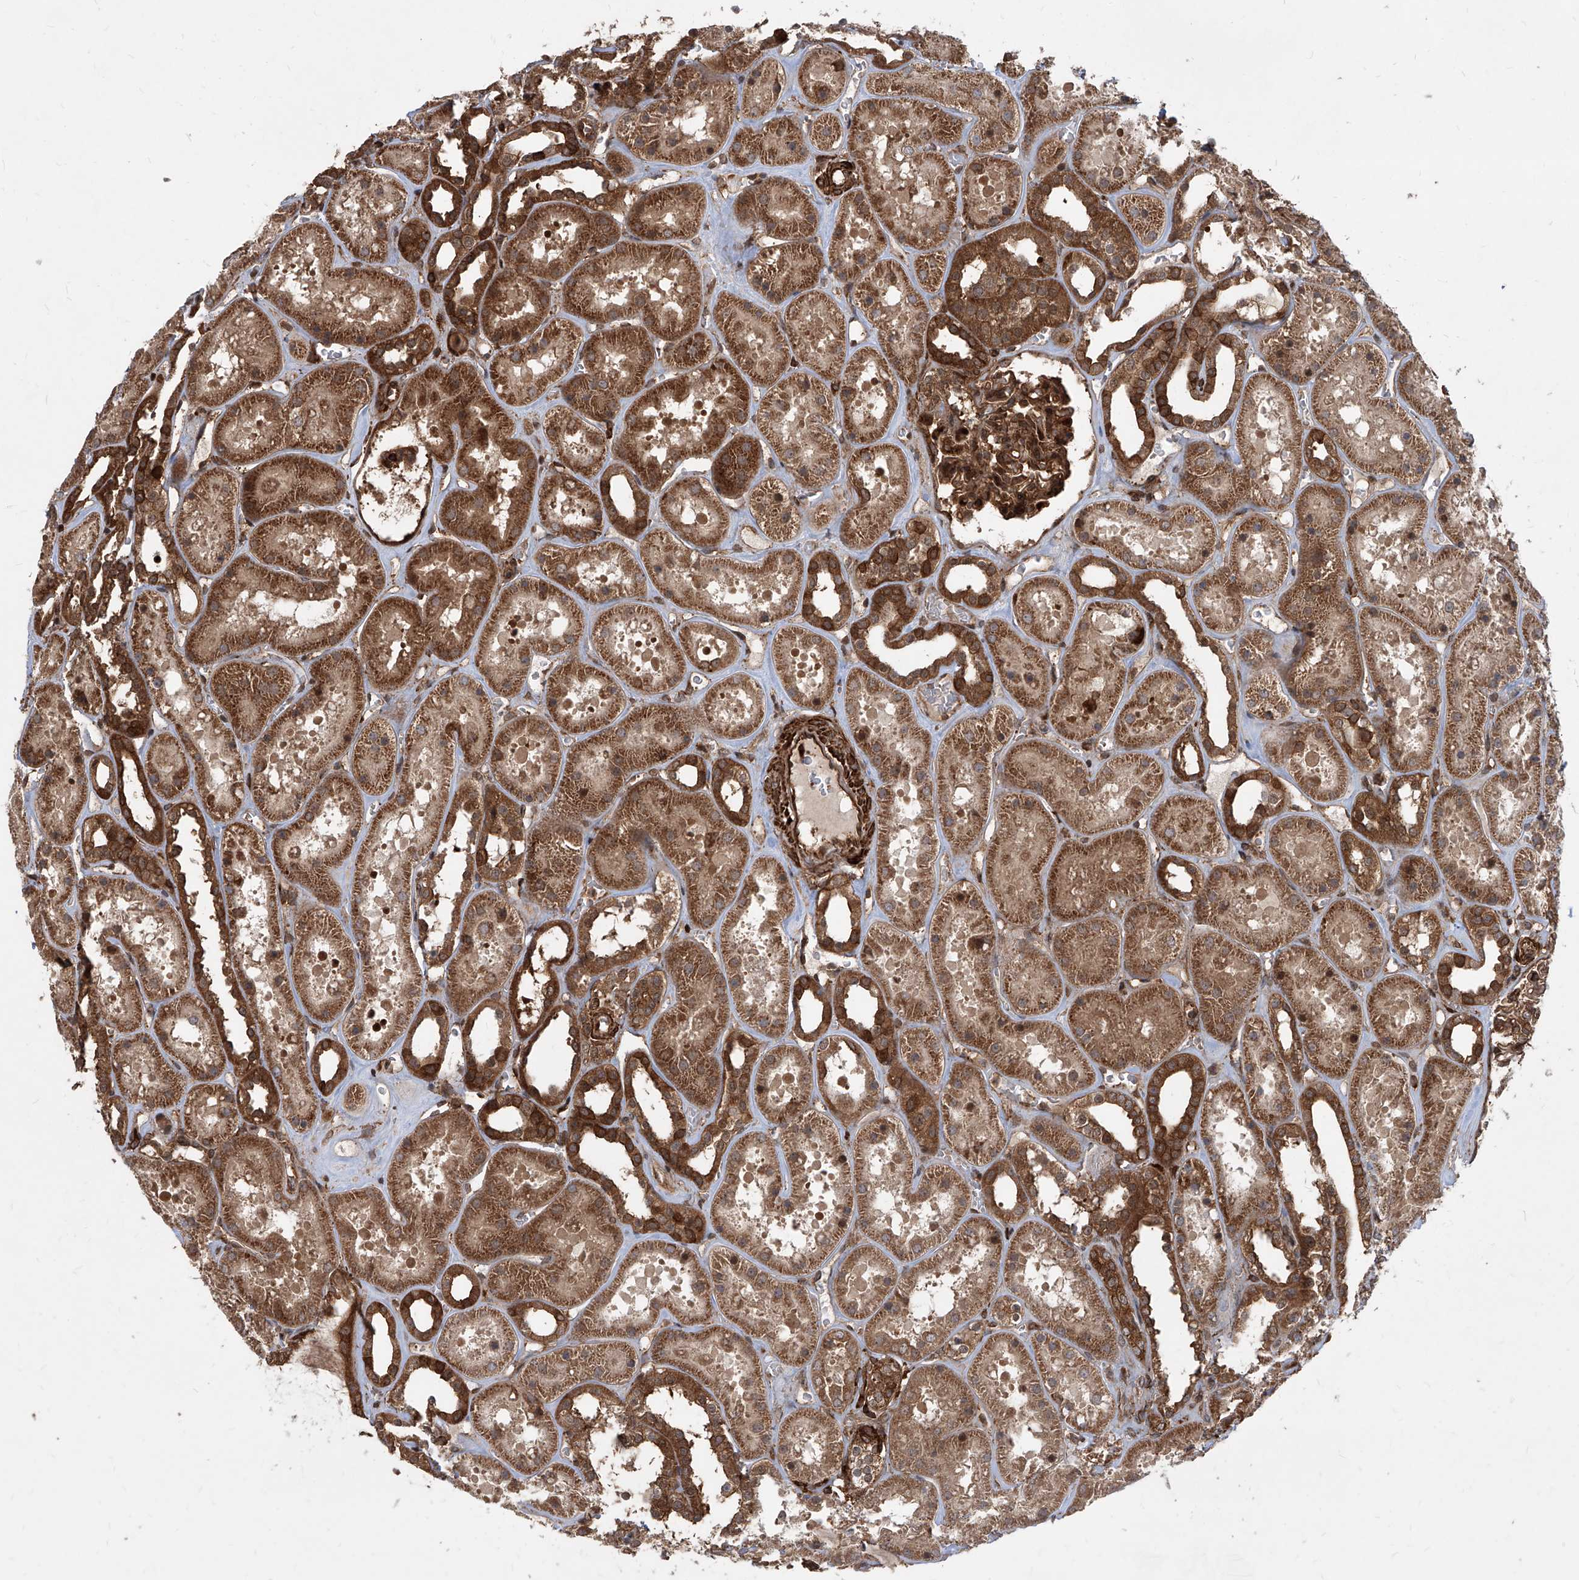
{"staining": {"intensity": "strong", "quantity": ">75%", "location": "cytoplasmic/membranous,nuclear"}, "tissue": "kidney", "cell_type": "Cells in glomeruli", "image_type": "normal", "snomed": [{"axis": "morphology", "description": "Normal tissue, NOS"}, {"axis": "topography", "description": "Kidney"}], "caption": "Immunohistochemical staining of unremarkable human kidney reveals high levels of strong cytoplasmic/membranous,nuclear expression in about >75% of cells in glomeruli.", "gene": "MAGED2", "patient": {"sex": "female", "age": 41}}